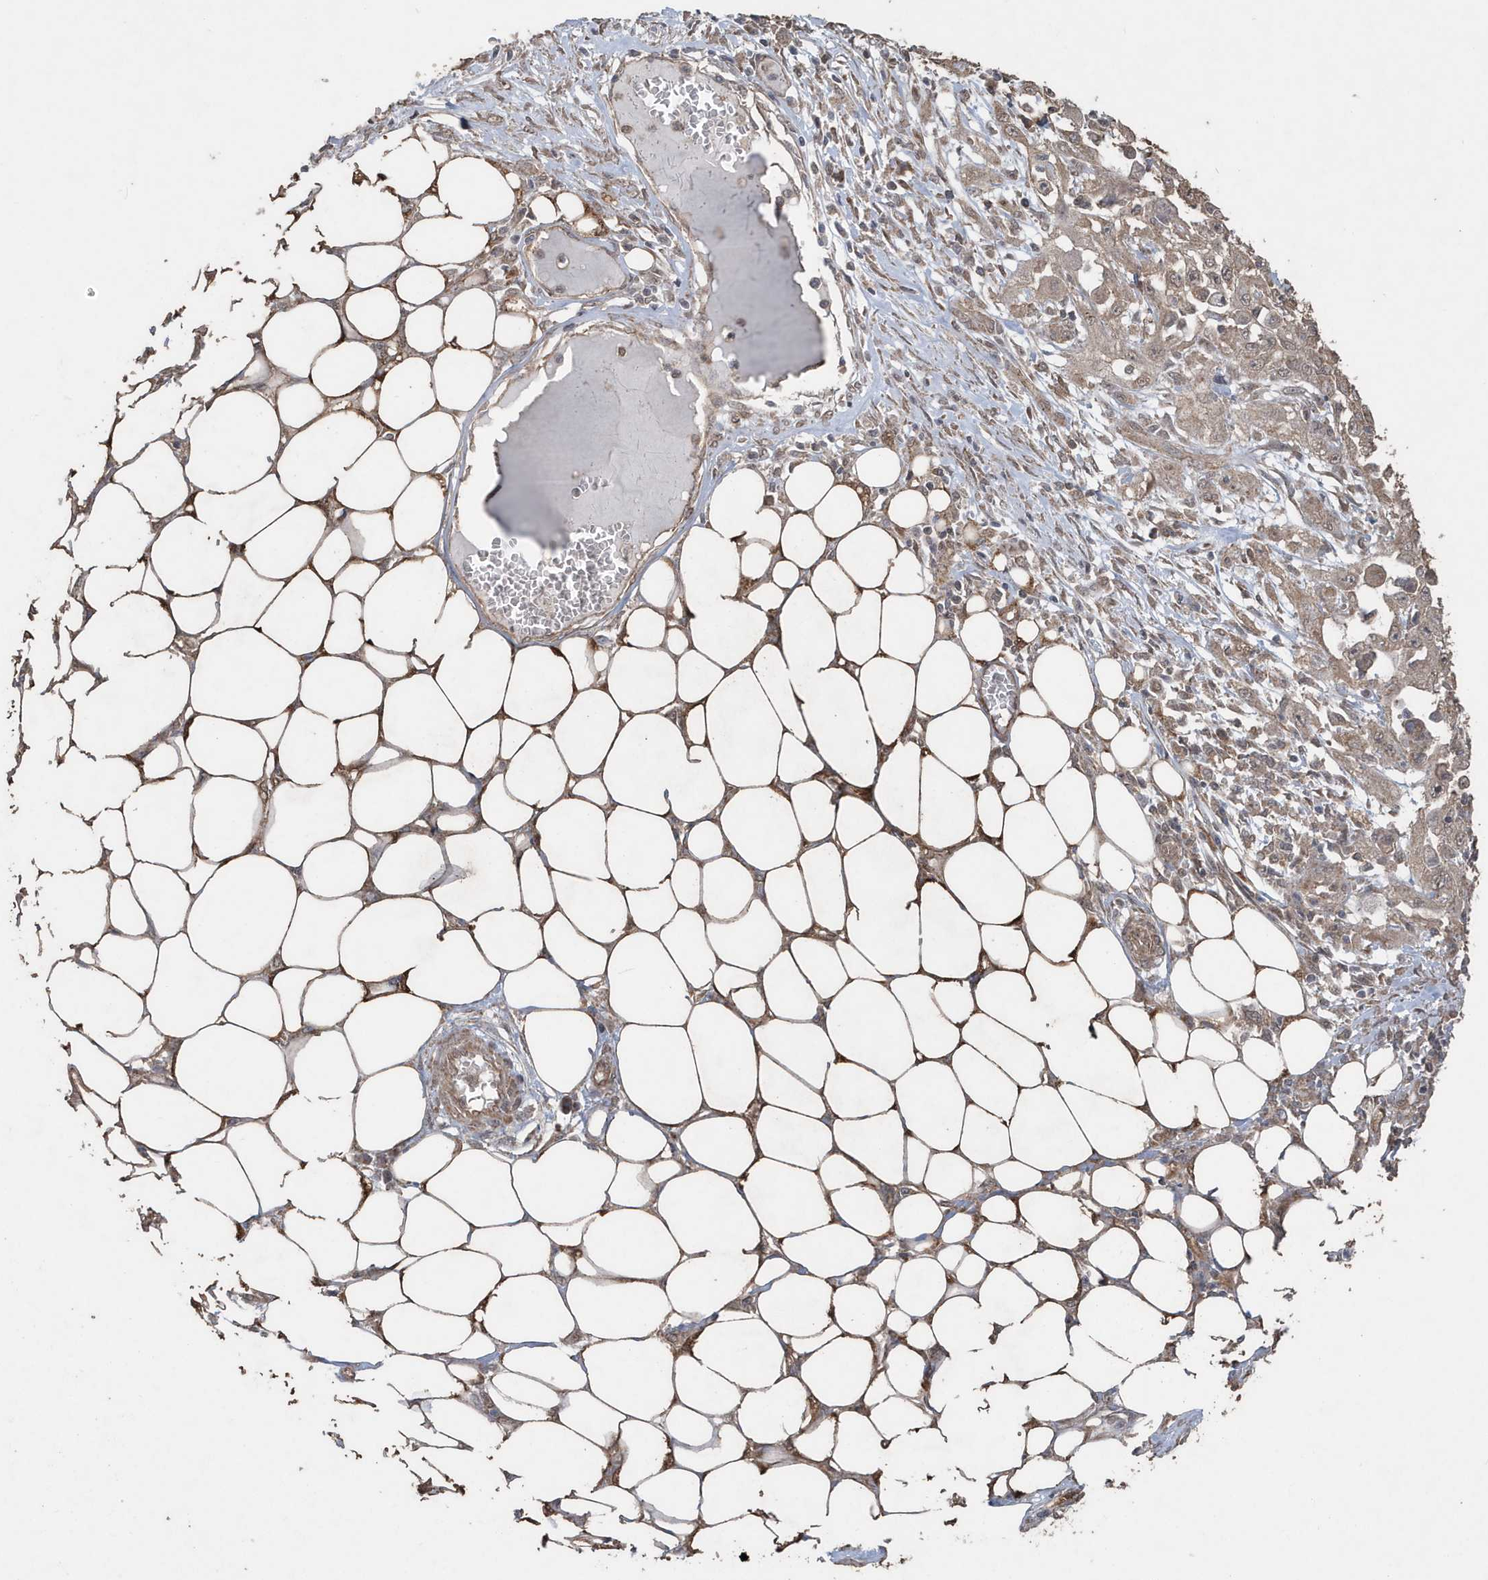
{"staining": {"intensity": "moderate", "quantity": ">75%", "location": "cytoplasmic/membranous"}, "tissue": "skin cancer", "cell_type": "Tumor cells", "image_type": "cancer", "snomed": [{"axis": "morphology", "description": "Squamous cell carcinoma, NOS"}, {"axis": "morphology", "description": "Squamous cell carcinoma, metastatic, NOS"}, {"axis": "topography", "description": "Skin"}, {"axis": "topography", "description": "Lymph node"}], "caption": "IHC of human metastatic squamous cell carcinoma (skin) exhibits medium levels of moderate cytoplasmic/membranous expression in approximately >75% of tumor cells.", "gene": "PAXBP1", "patient": {"sex": "male", "age": 75}}